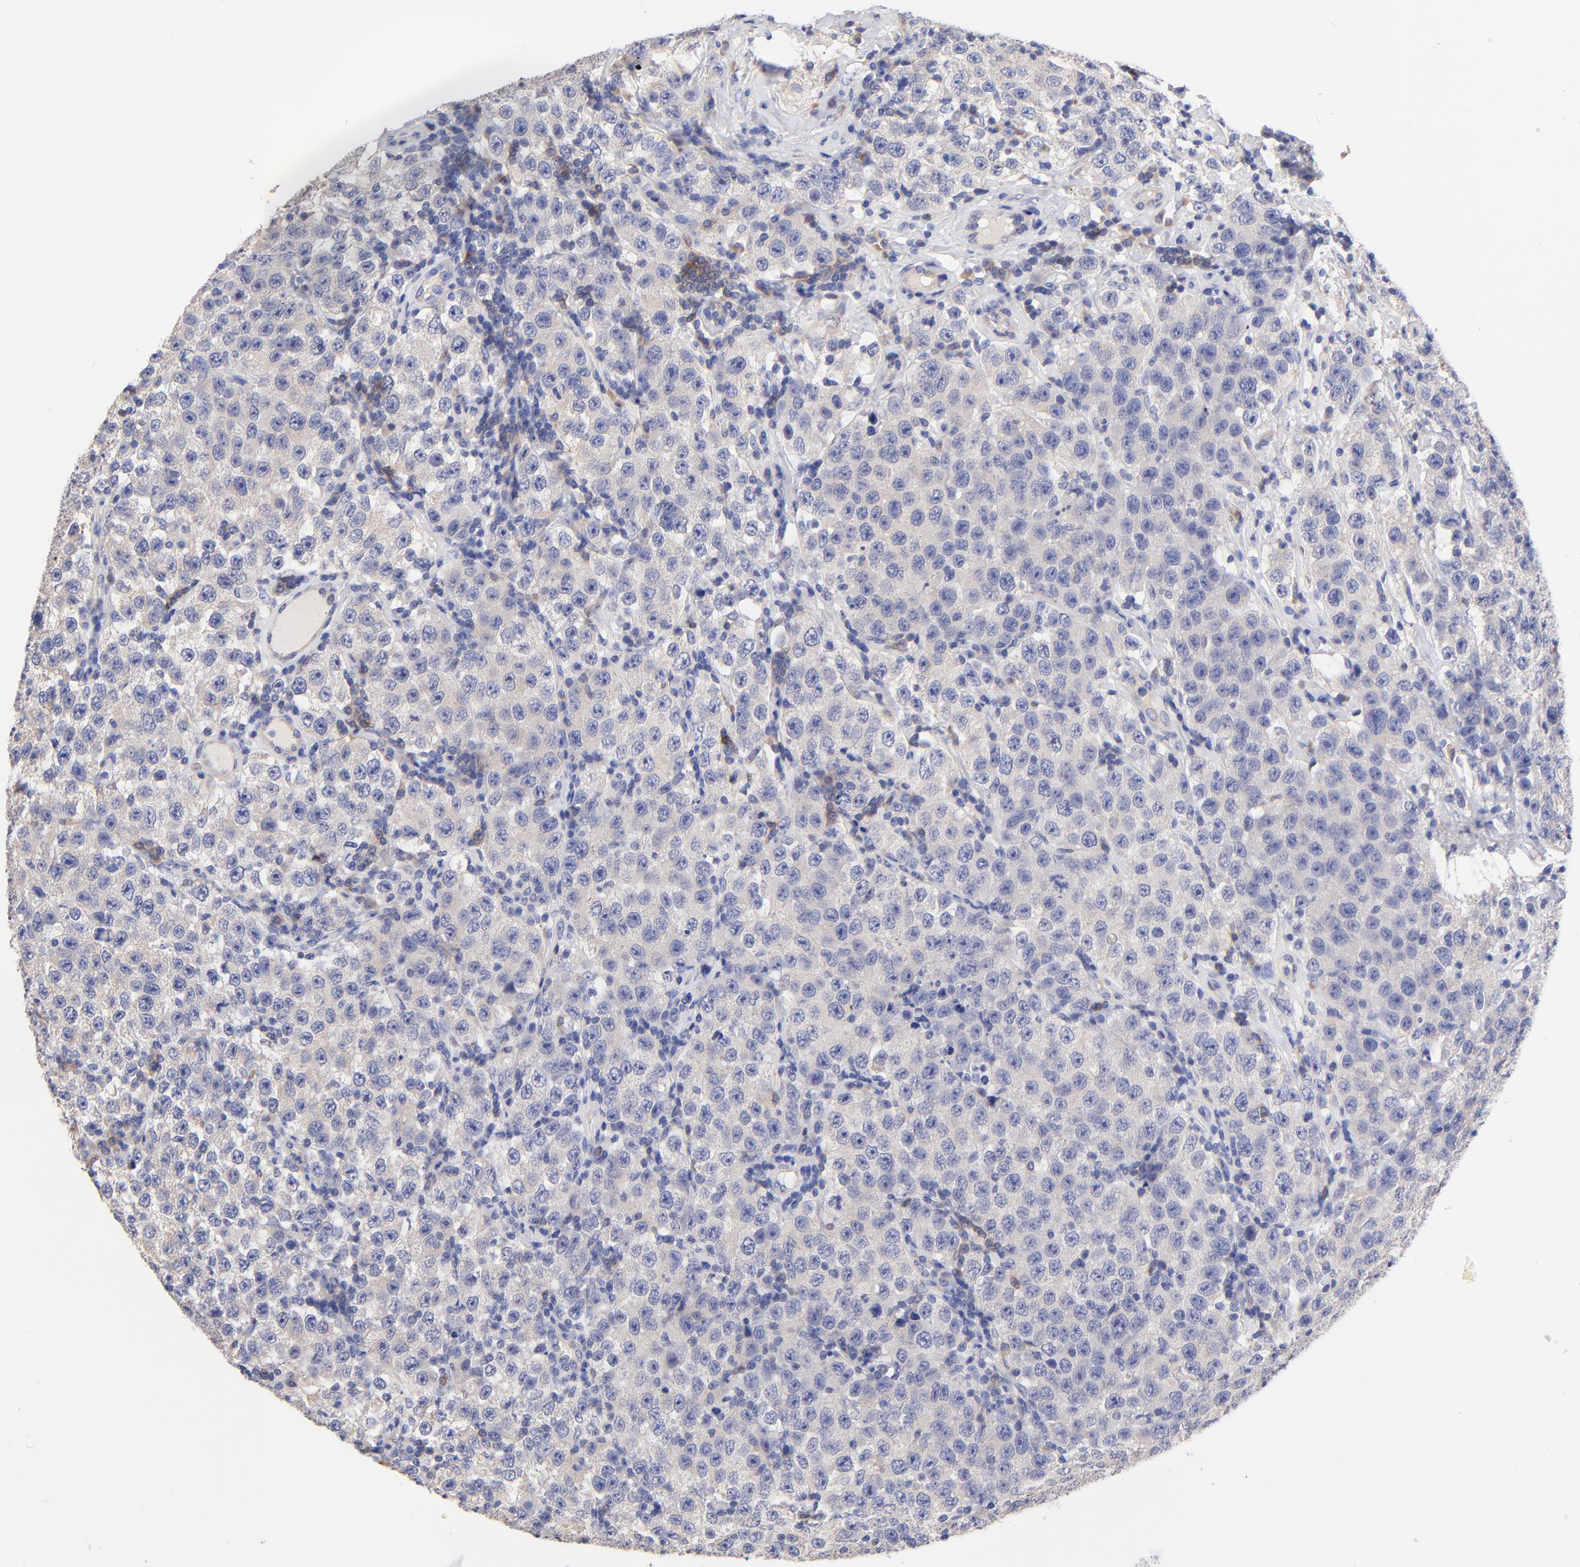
{"staining": {"intensity": "weak", "quantity": ">75%", "location": "cytoplasmic/membranous"}, "tissue": "testis cancer", "cell_type": "Tumor cells", "image_type": "cancer", "snomed": [{"axis": "morphology", "description": "Seminoma, NOS"}, {"axis": "topography", "description": "Testis"}], "caption": "Protein analysis of testis seminoma tissue shows weak cytoplasmic/membranous staining in about >75% of tumor cells.", "gene": "TNFRSF13C", "patient": {"sex": "male", "age": 52}}